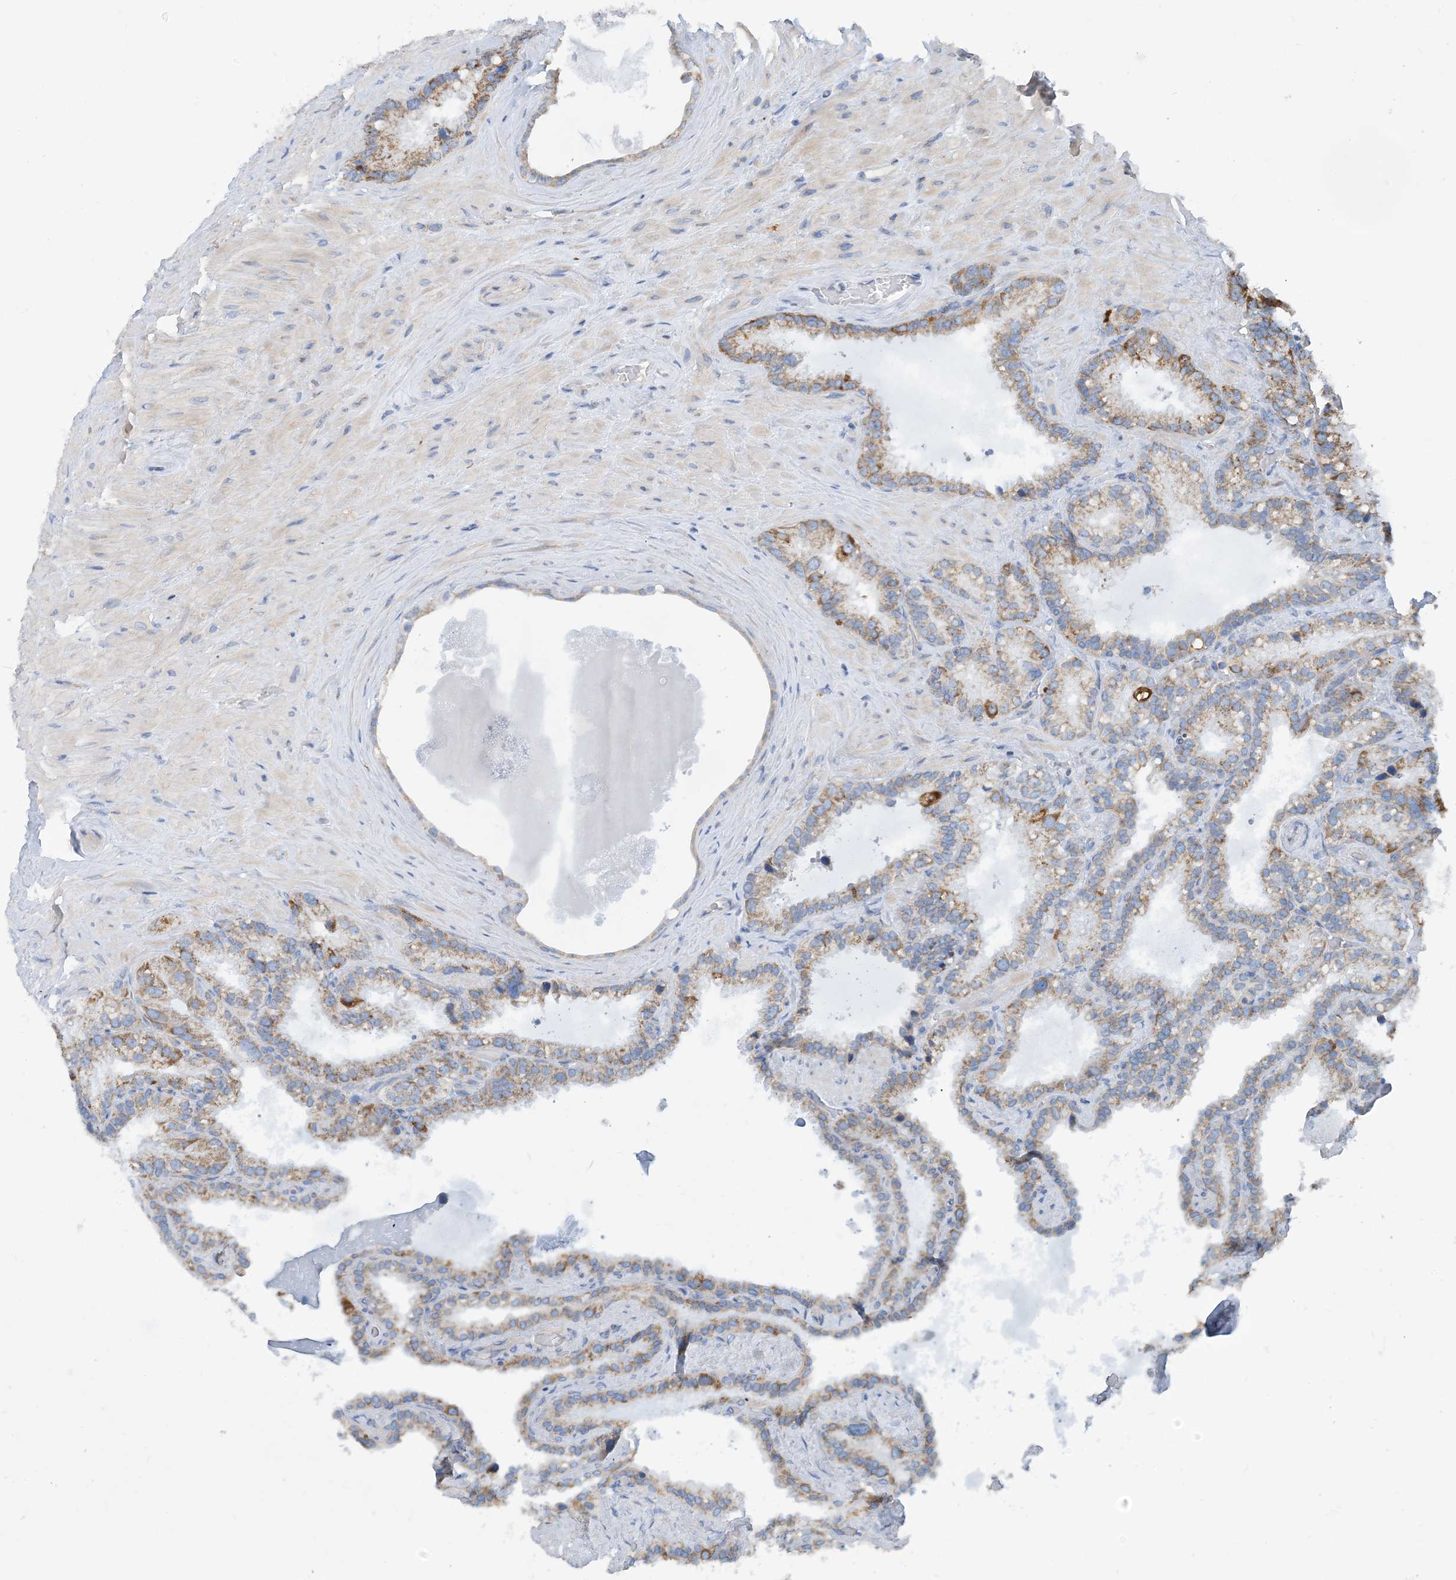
{"staining": {"intensity": "moderate", "quantity": ">75%", "location": "cytoplasmic/membranous"}, "tissue": "seminal vesicle", "cell_type": "Glandular cells", "image_type": "normal", "snomed": [{"axis": "morphology", "description": "Normal tissue, NOS"}, {"axis": "topography", "description": "Prostate"}, {"axis": "topography", "description": "Seminal veicle"}], "caption": "Human seminal vesicle stained for a protein (brown) demonstrates moderate cytoplasmic/membranous positive expression in approximately >75% of glandular cells.", "gene": "PHOSPHO2", "patient": {"sex": "male", "age": 68}}